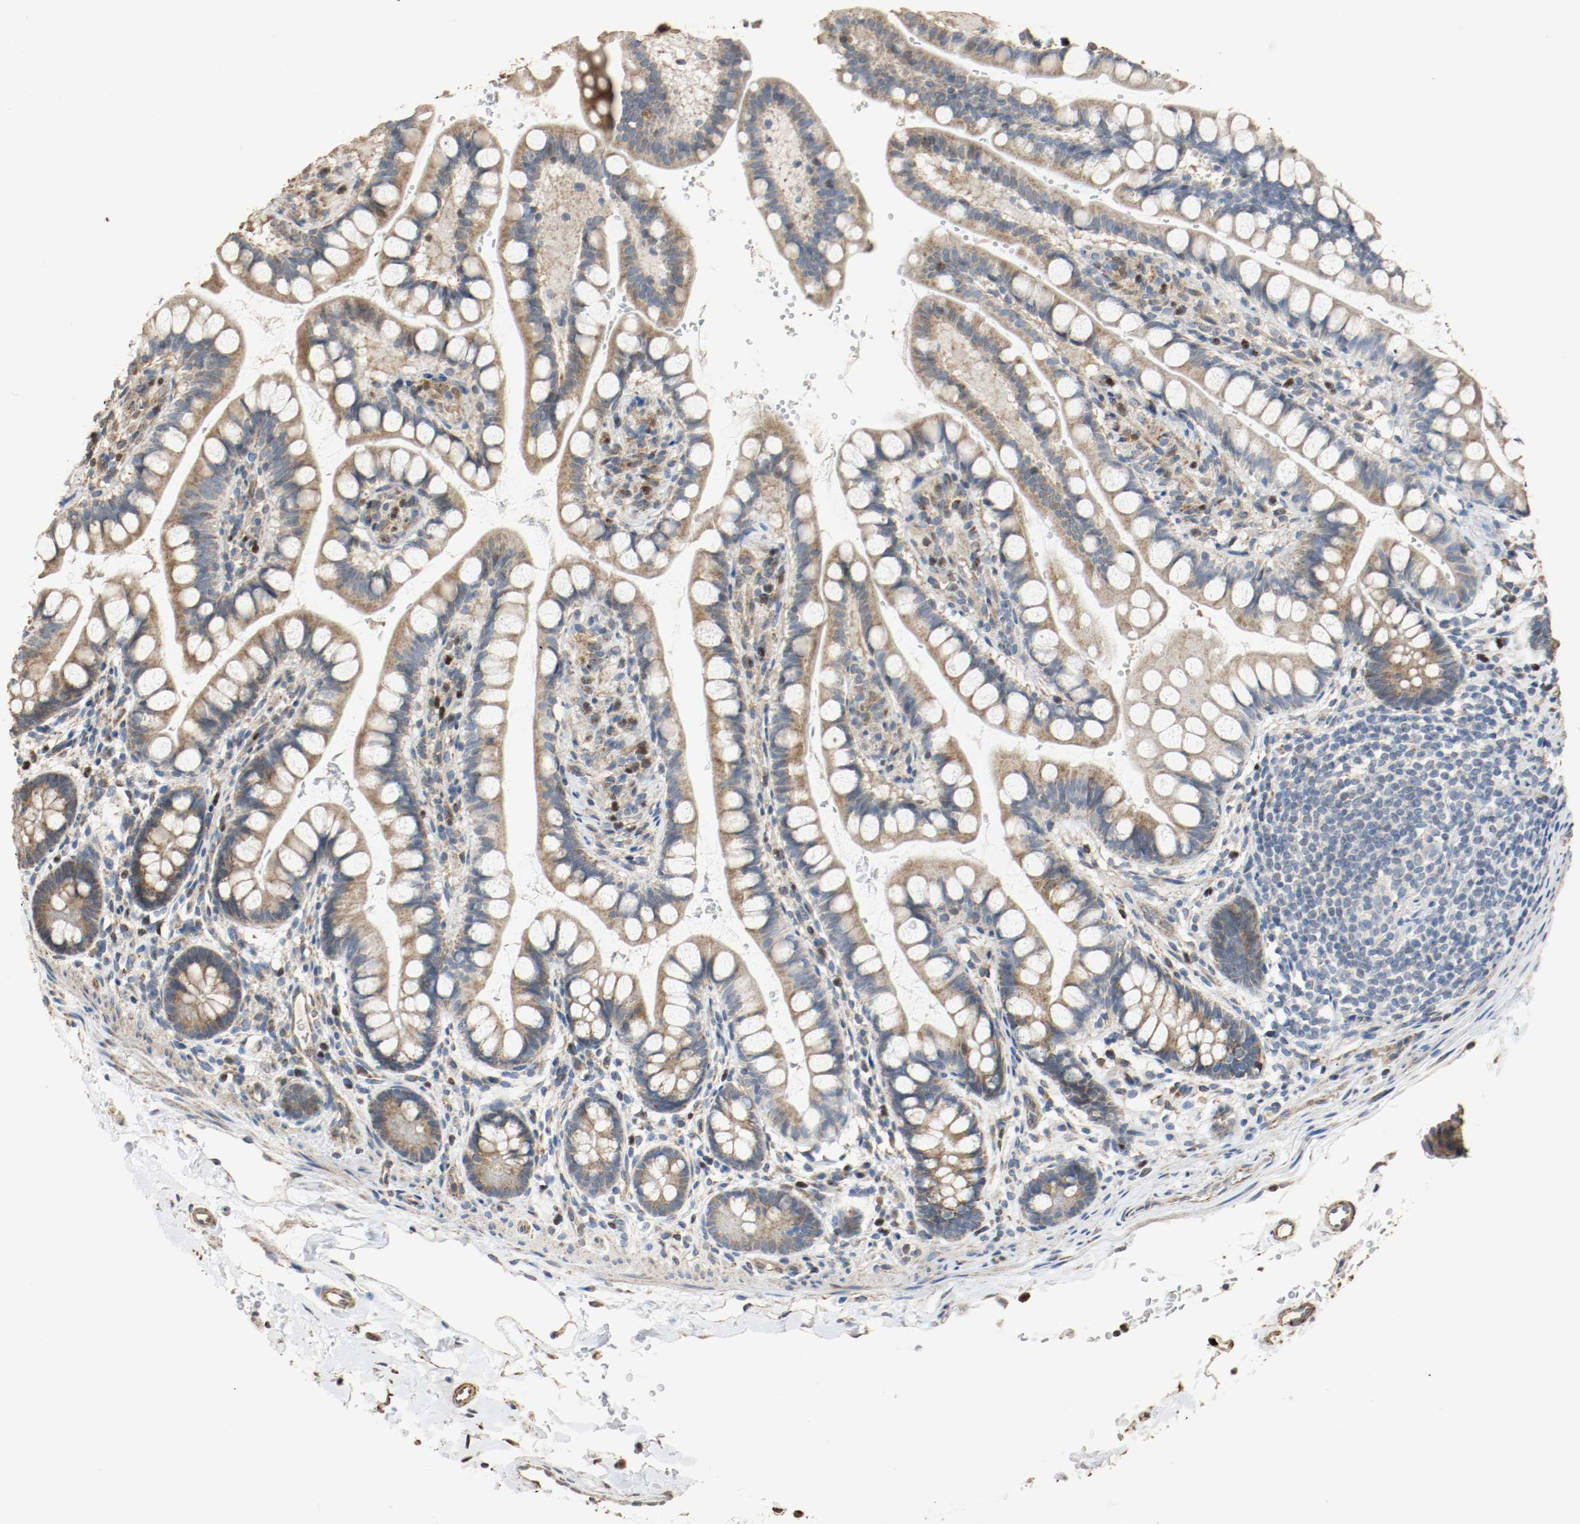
{"staining": {"intensity": "moderate", "quantity": ">75%", "location": "cytoplasmic/membranous"}, "tissue": "small intestine", "cell_type": "Glandular cells", "image_type": "normal", "snomed": [{"axis": "morphology", "description": "Normal tissue, NOS"}, {"axis": "topography", "description": "Small intestine"}], "caption": "Immunohistochemistry (IHC) (DAB (3,3'-diaminobenzidine)) staining of benign small intestine displays moderate cytoplasmic/membranous protein expression in approximately >75% of glandular cells. The staining was performed using DAB (3,3'-diaminobenzidine), with brown indicating positive protein expression. Nuclei are stained blue with hematoxylin.", "gene": "ALDH4A1", "patient": {"sex": "female", "age": 58}}